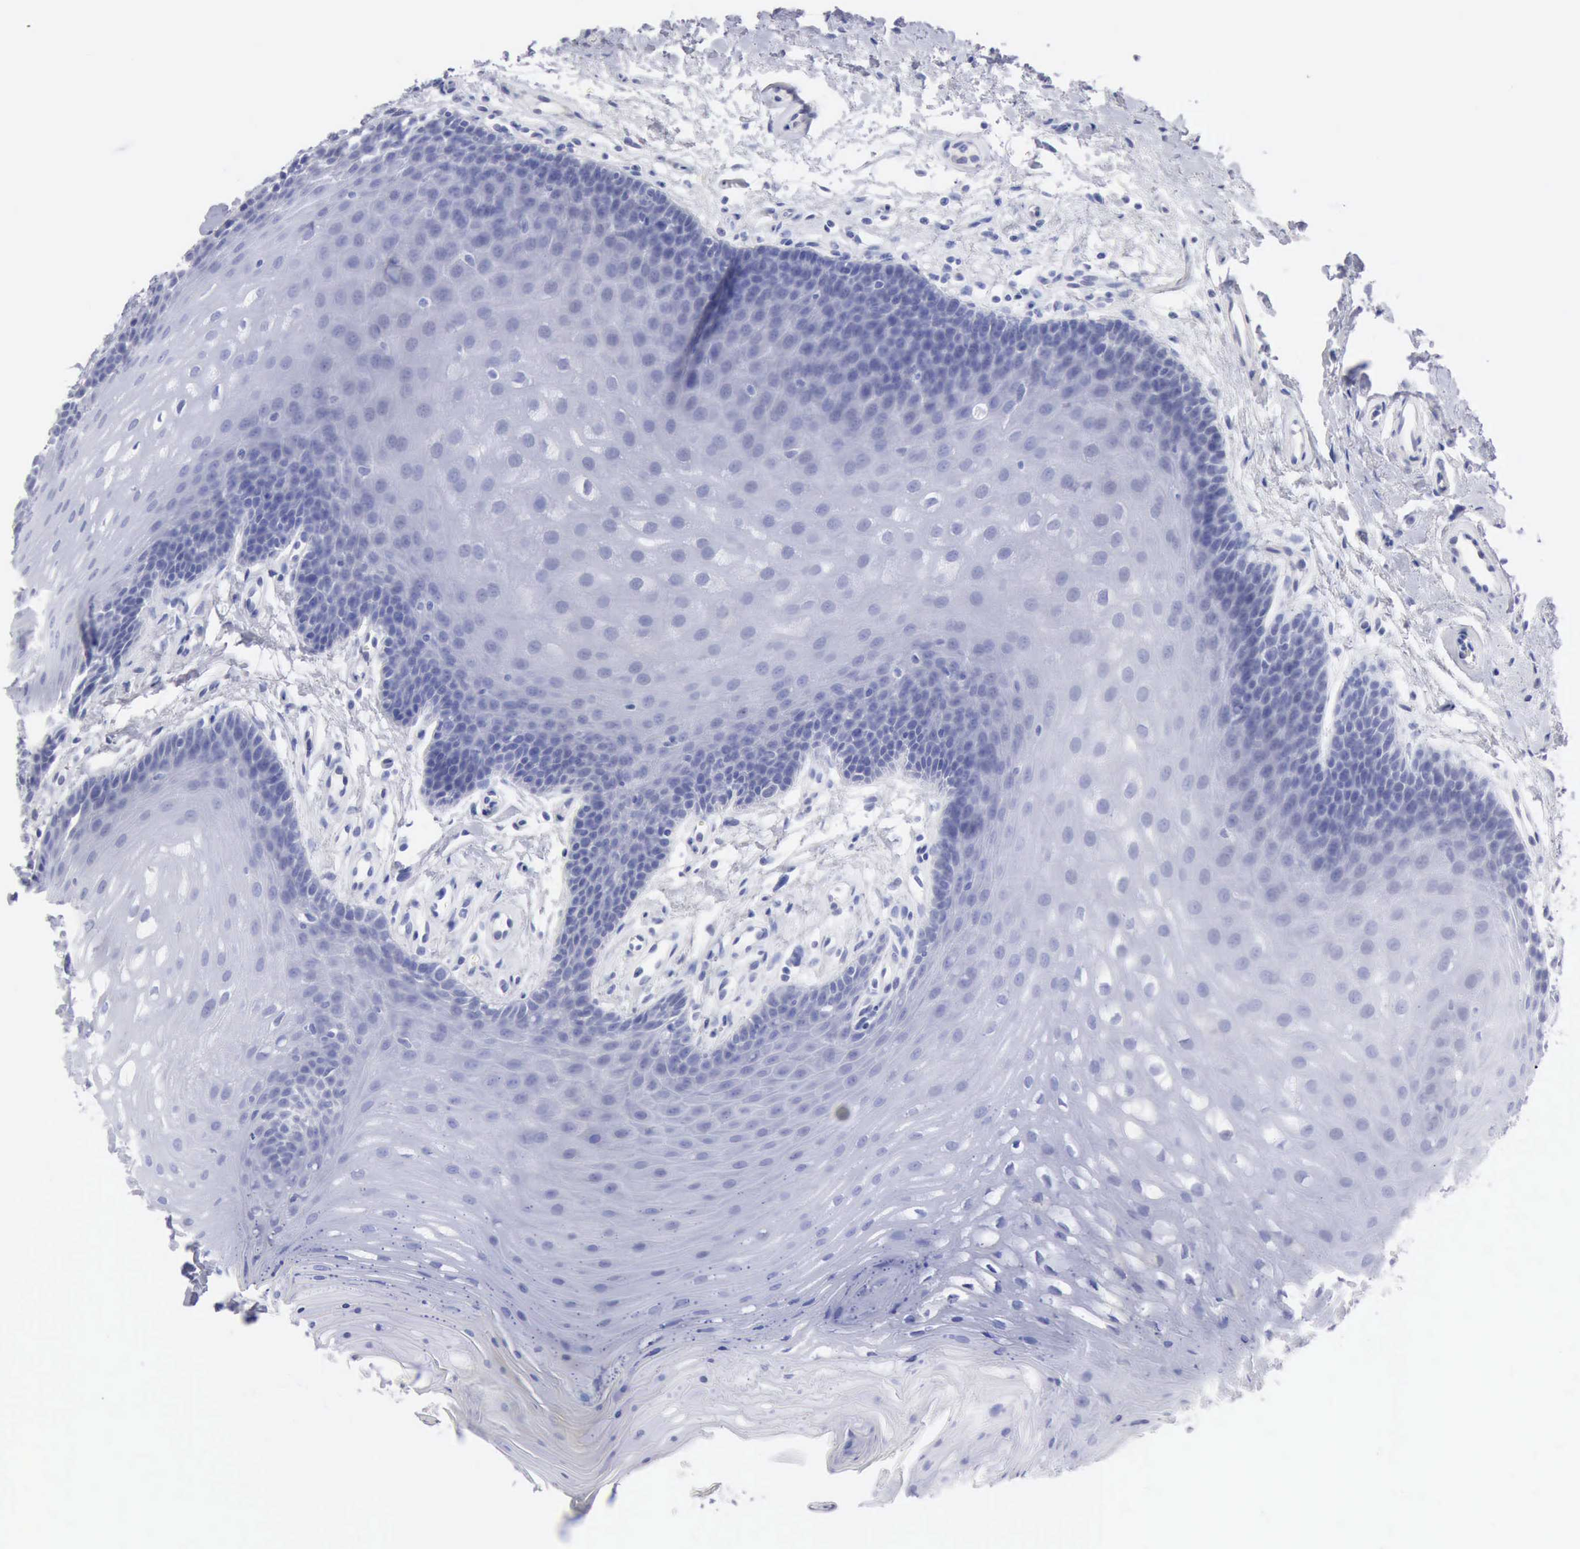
{"staining": {"intensity": "negative", "quantity": "none", "location": "none"}, "tissue": "oral mucosa", "cell_type": "Squamous epithelial cells", "image_type": "normal", "snomed": [{"axis": "morphology", "description": "Normal tissue, NOS"}, {"axis": "topography", "description": "Oral tissue"}], "caption": "Human oral mucosa stained for a protein using immunohistochemistry exhibits no staining in squamous epithelial cells.", "gene": "ANGEL1", "patient": {"sex": "male", "age": 62}}